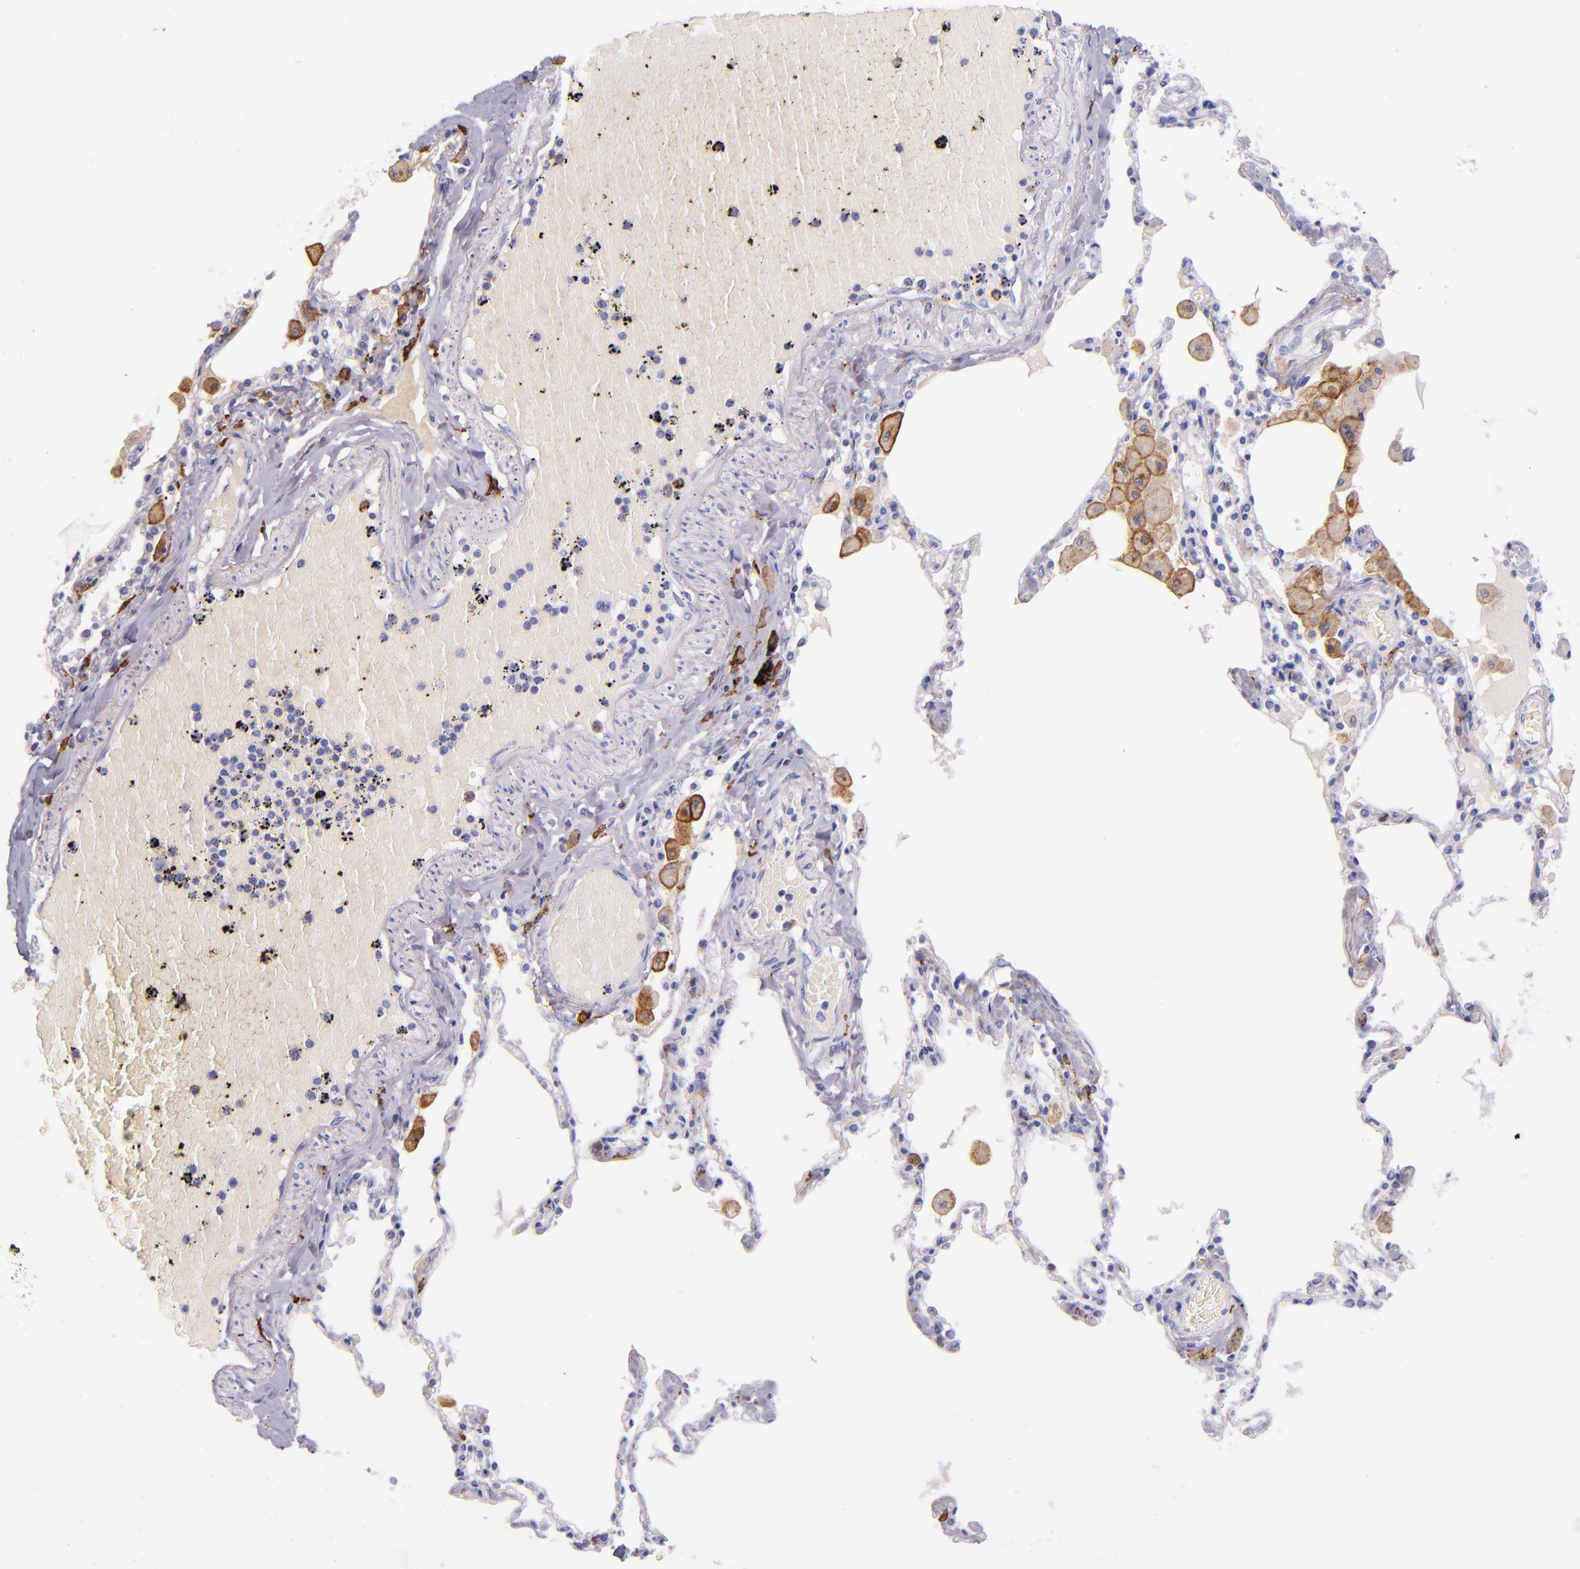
{"staining": {"intensity": "negative", "quantity": "none", "location": "none"}, "tissue": "bronchus", "cell_type": "Respiratory epithelial cells", "image_type": "normal", "snomed": [{"axis": "morphology", "description": "Normal tissue, NOS"}, {"axis": "morphology", "description": "Squamous cell carcinoma, NOS"}, {"axis": "topography", "description": "Bronchus"}, {"axis": "topography", "description": "Lung"}], "caption": "The histopathology image displays no significant expression in respiratory epithelial cells of bronchus. (DAB (3,3'-diaminobenzidine) immunohistochemistry with hematoxylin counter stain).", "gene": "CD163", "patient": {"sex": "female", "age": 47}}